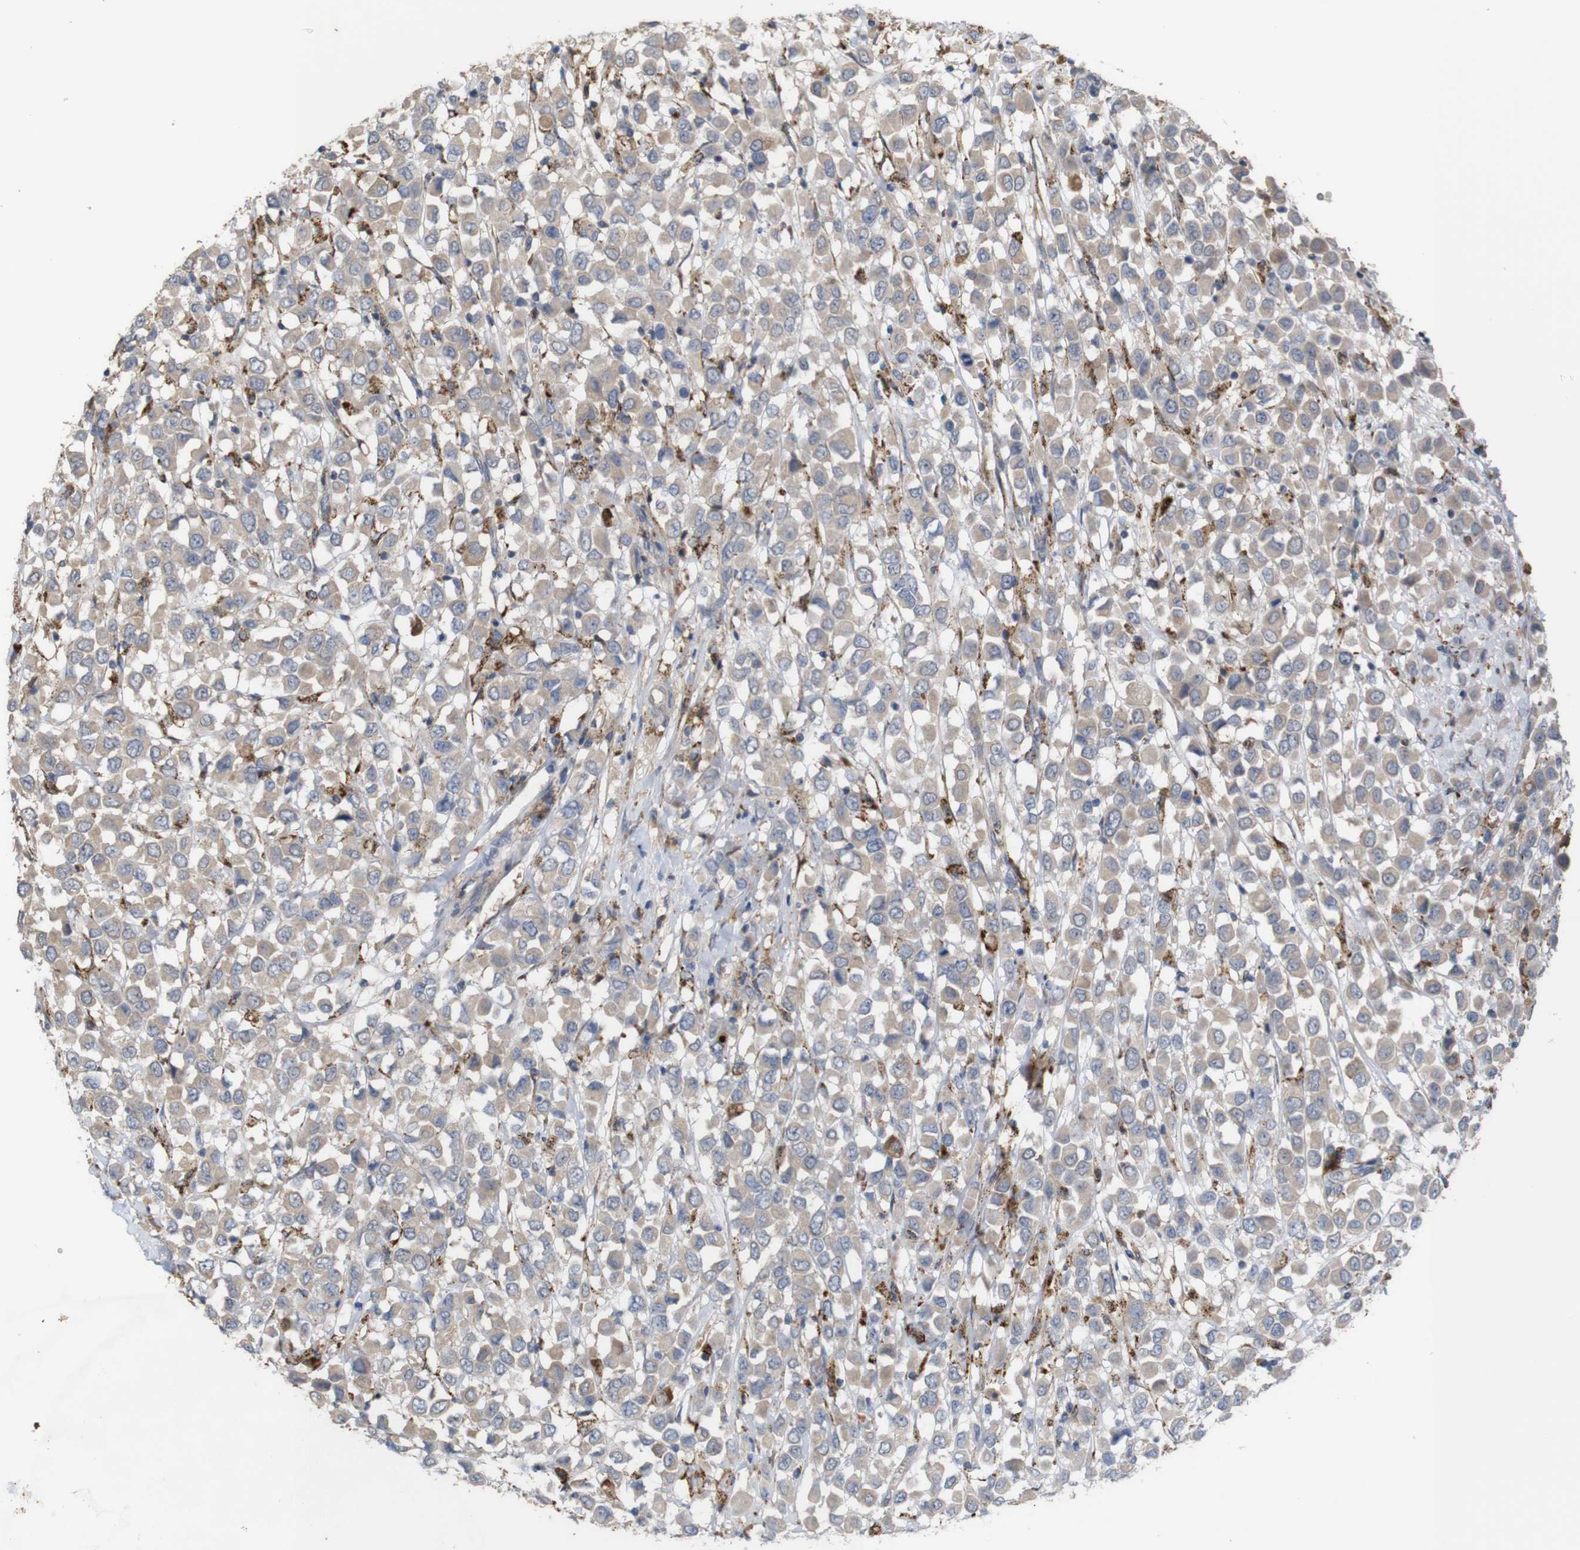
{"staining": {"intensity": "weak", "quantity": ">75%", "location": "cytoplasmic/membranous"}, "tissue": "breast cancer", "cell_type": "Tumor cells", "image_type": "cancer", "snomed": [{"axis": "morphology", "description": "Duct carcinoma"}, {"axis": "topography", "description": "Breast"}], "caption": "Infiltrating ductal carcinoma (breast) stained with DAB immunohistochemistry (IHC) reveals low levels of weak cytoplasmic/membranous expression in approximately >75% of tumor cells.", "gene": "PTPRR", "patient": {"sex": "female", "age": 61}}